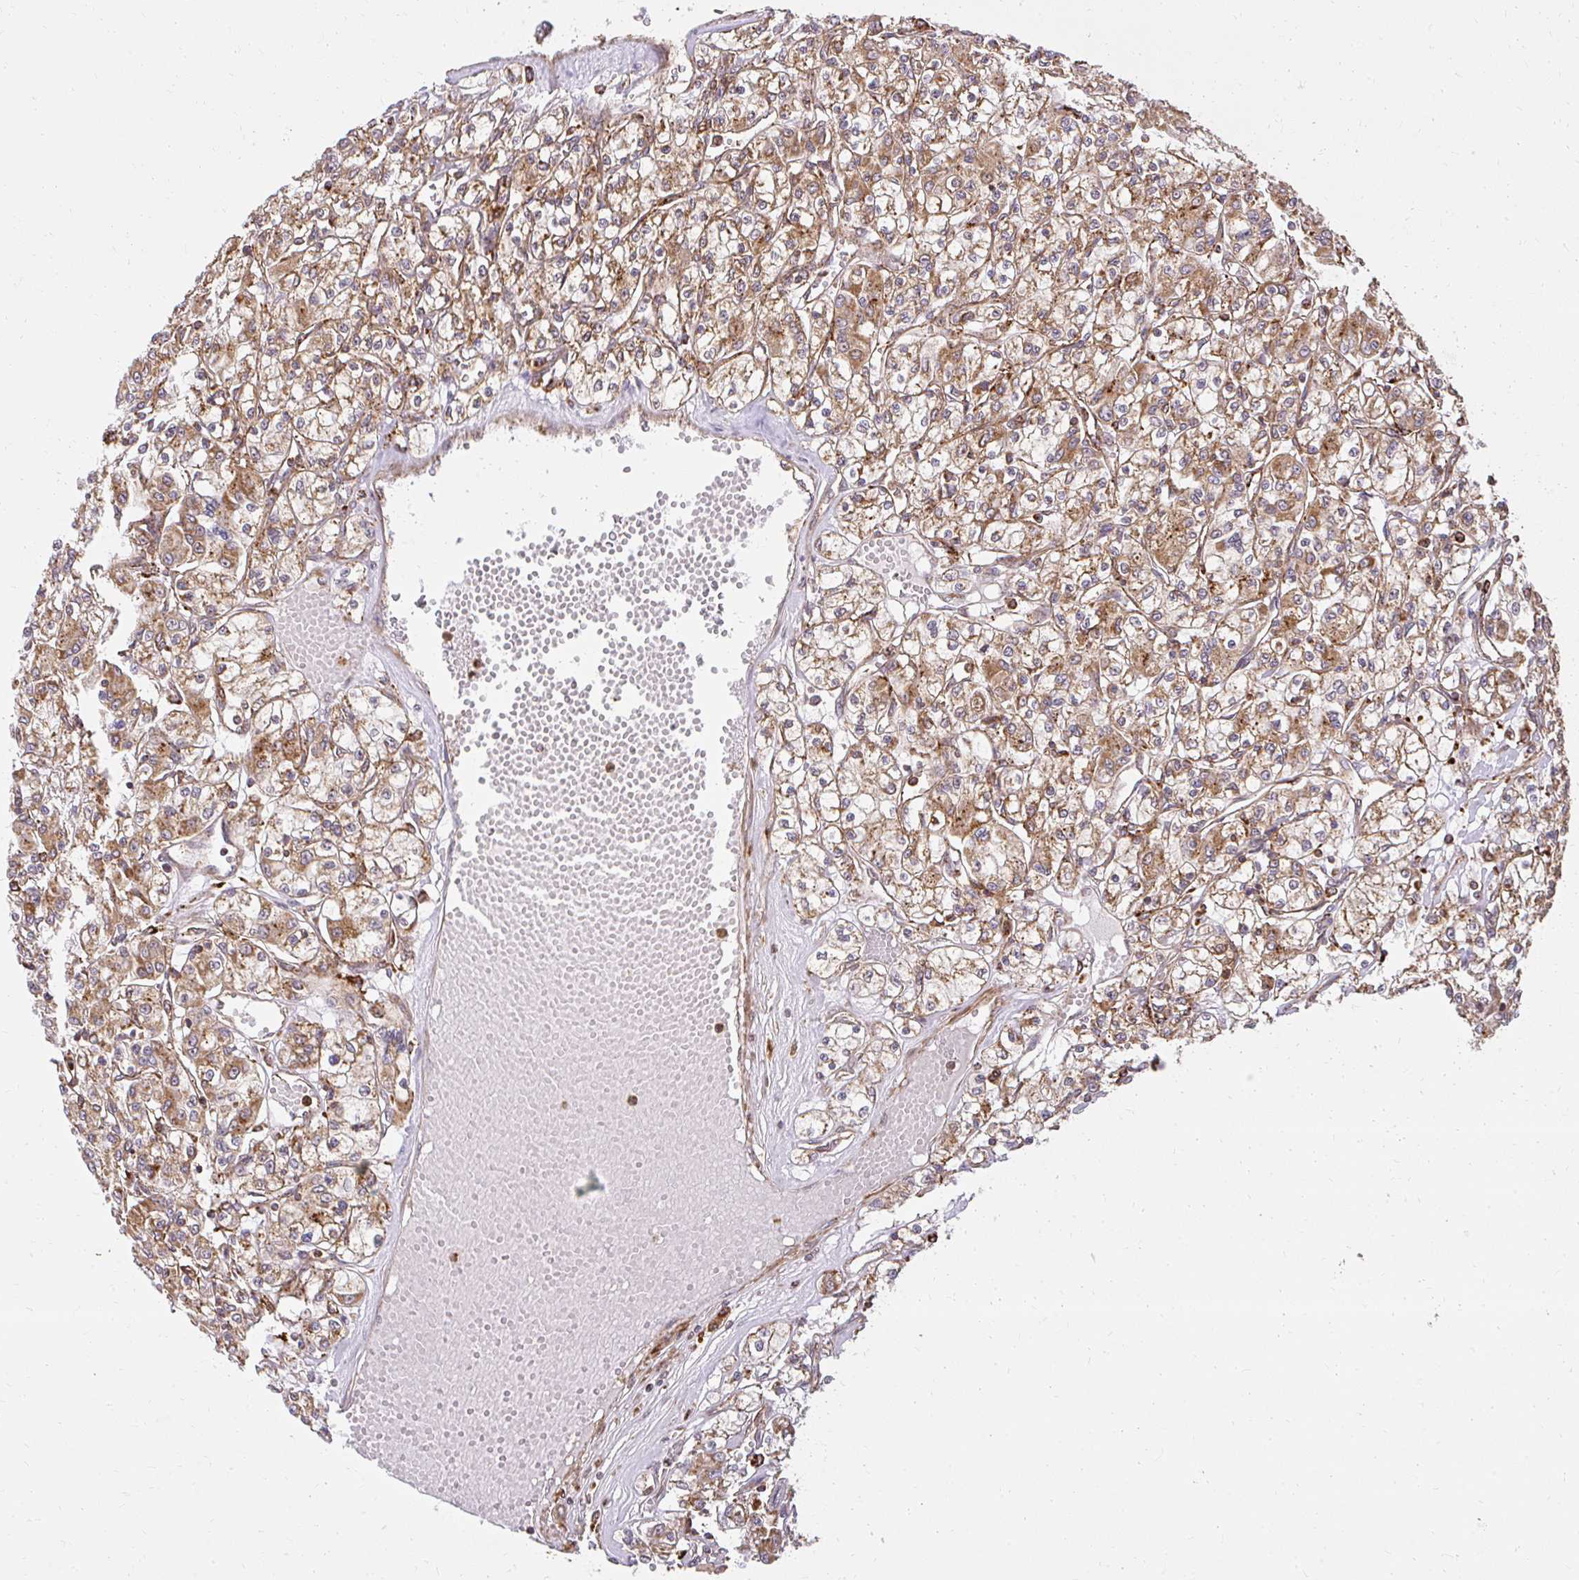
{"staining": {"intensity": "moderate", "quantity": ">75%", "location": "cytoplasmic/membranous"}, "tissue": "renal cancer", "cell_type": "Tumor cells", "image_type": "cancer", "snomed": [{"axis": "morphology", "description": "Adenocarcinoma, NOS"}, {"axis": "topography", "description": "Kidney"}], "caption": "Immunohistochemistry (IHC) (DAB (3,3'-diaminobenzidine)) staining of renal cancer (adenocarcinoma) exhibits moderate cytoplasmic/membranous protein staining in about >75% of tumor cells. (brown staining indicates protein expression, while blue staining denotes nuclei).", "gene": "GNS", "patient": {"sex": "female", "age": 59}}